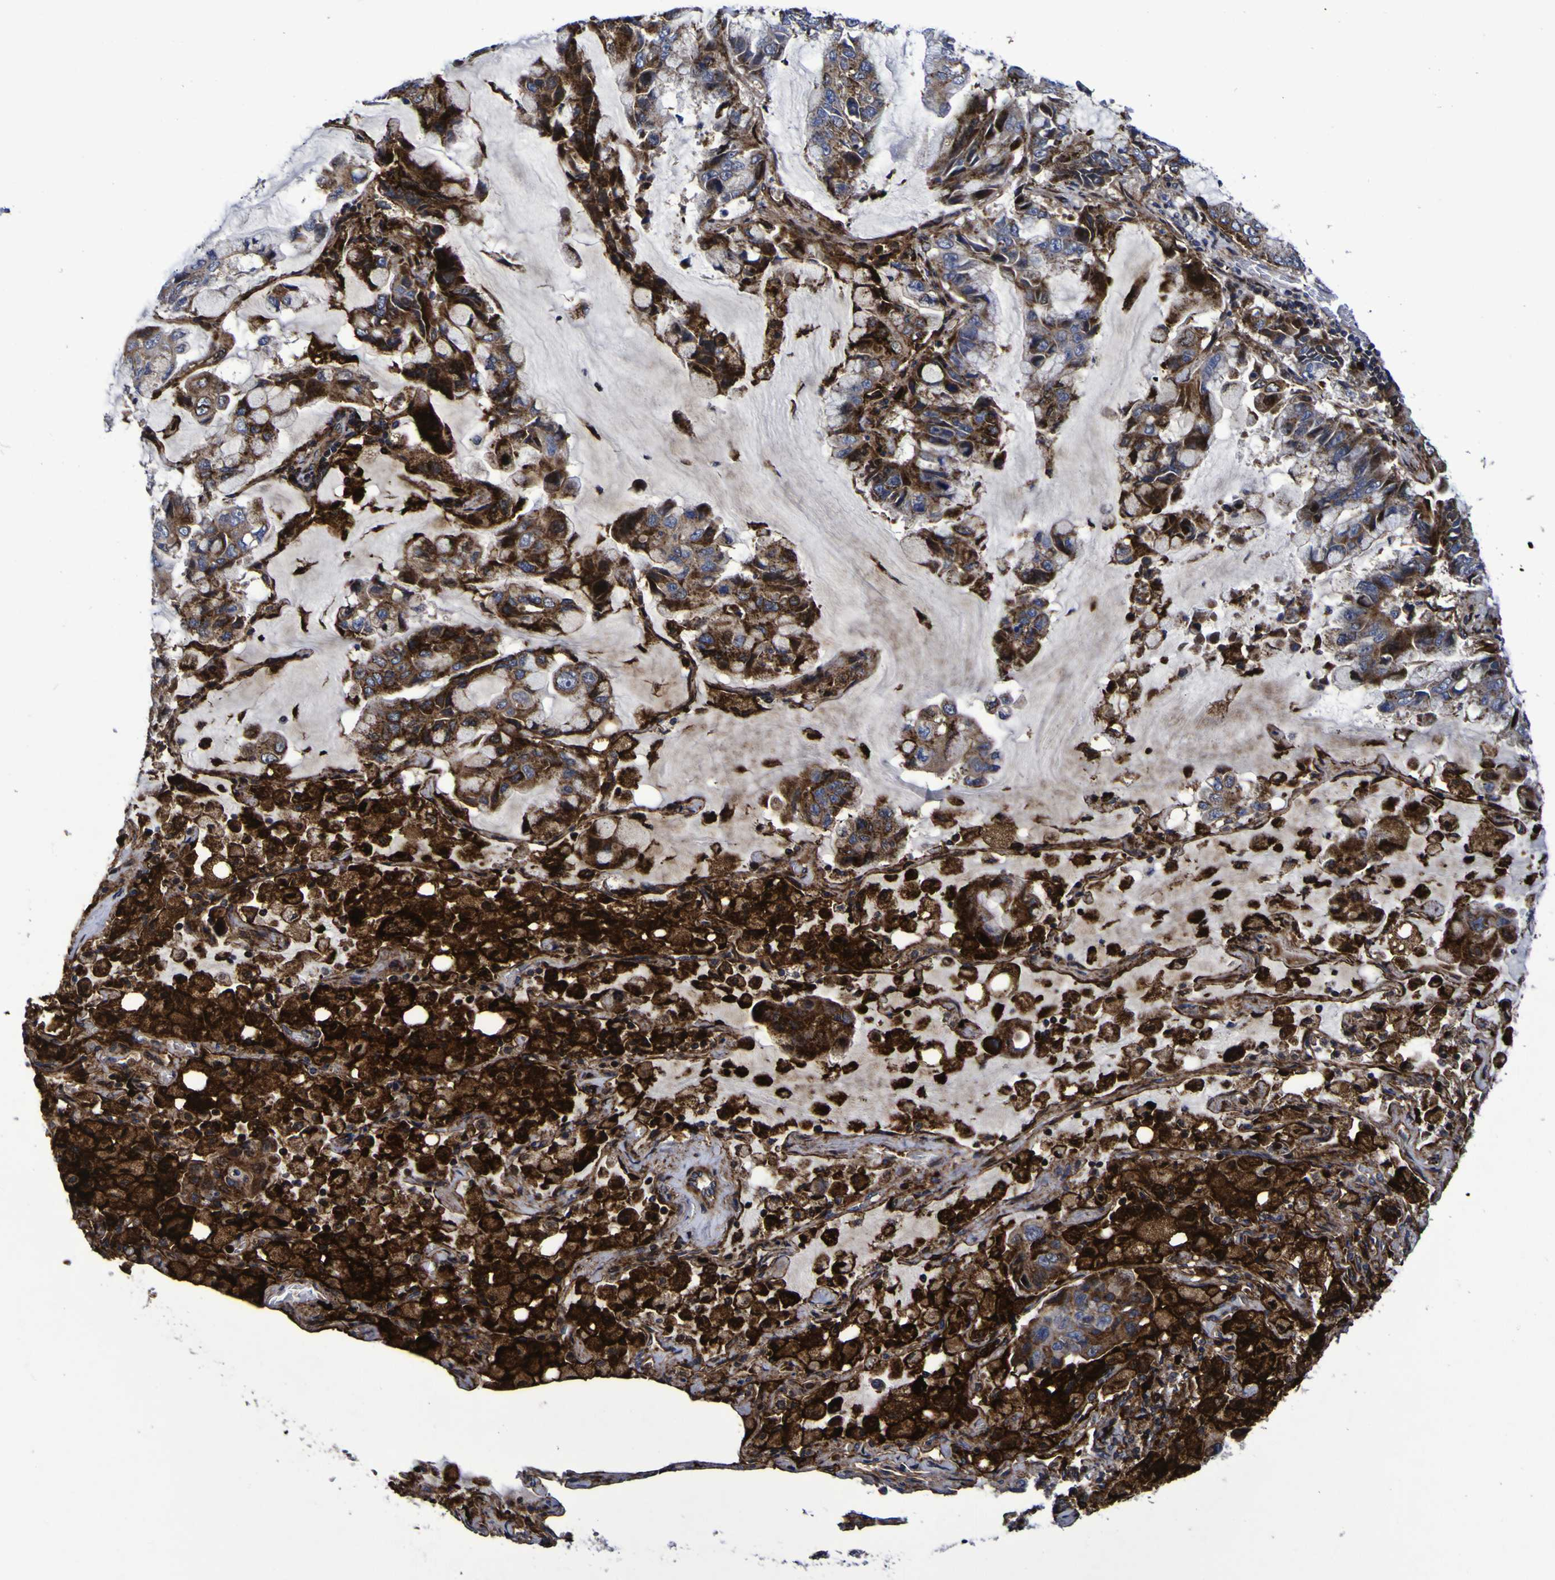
{"staining": {"intensity": "strong", "quantity": "25%-75%", "location": "cytoplasmic/membranous"}, "tissue": "lung cancer", "cell_type": "Tumor cells", "image_type": "cancer", "snomed": [{"axis": "morphology", "description": "Adenocarcinoma, NOS"}, {"axis": "topography", "description": "Lung"}], "caption": "DAB (3,3'-diaminobenzidine) immunohistochemical staining of human lung cancer exhibits strong cytoplasmic/membranous protein expression in about 25%-75% of tumor cells.", "gene": "MGLL", "patient": {"sex": "male", "age": 64}}